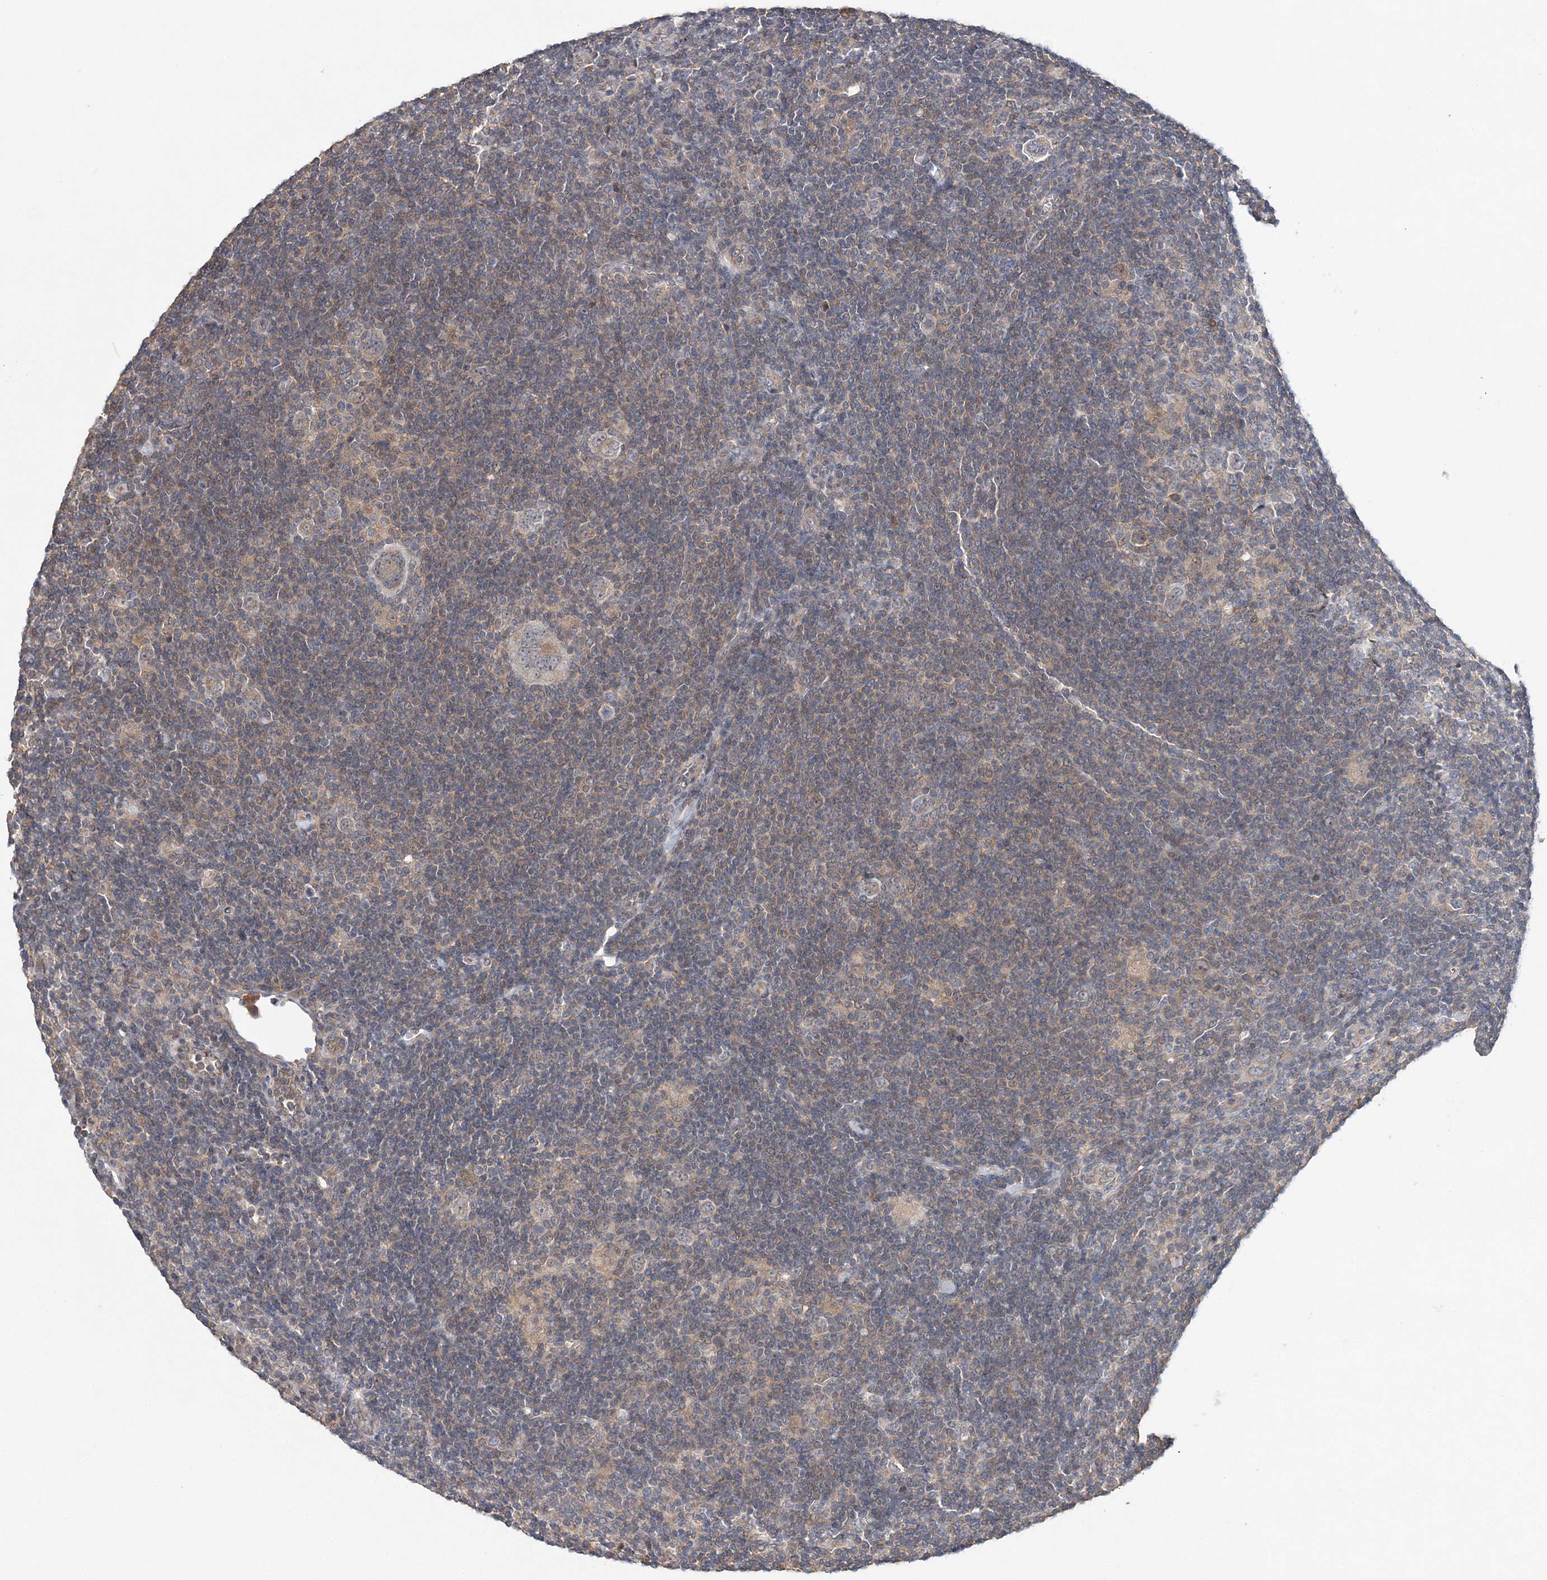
{"staining": {"intensity": "negative", "quantity": "none", "location": "none"}, "tissue": "lymphoma", "cell_type": "Tumor cells", "image_type": "cancer", "snomed": [{"axis": "morphology", "description": "Hodgkin's disease, NOS"}, {"axis": "topography", "description": "Lymph node"}], "caption": "Immunohistochemical staining of lymphoma shows no significant positivity in tumor cells.", "gene": "SYCP3", "patient": {"sex": "female", "age": 57}}